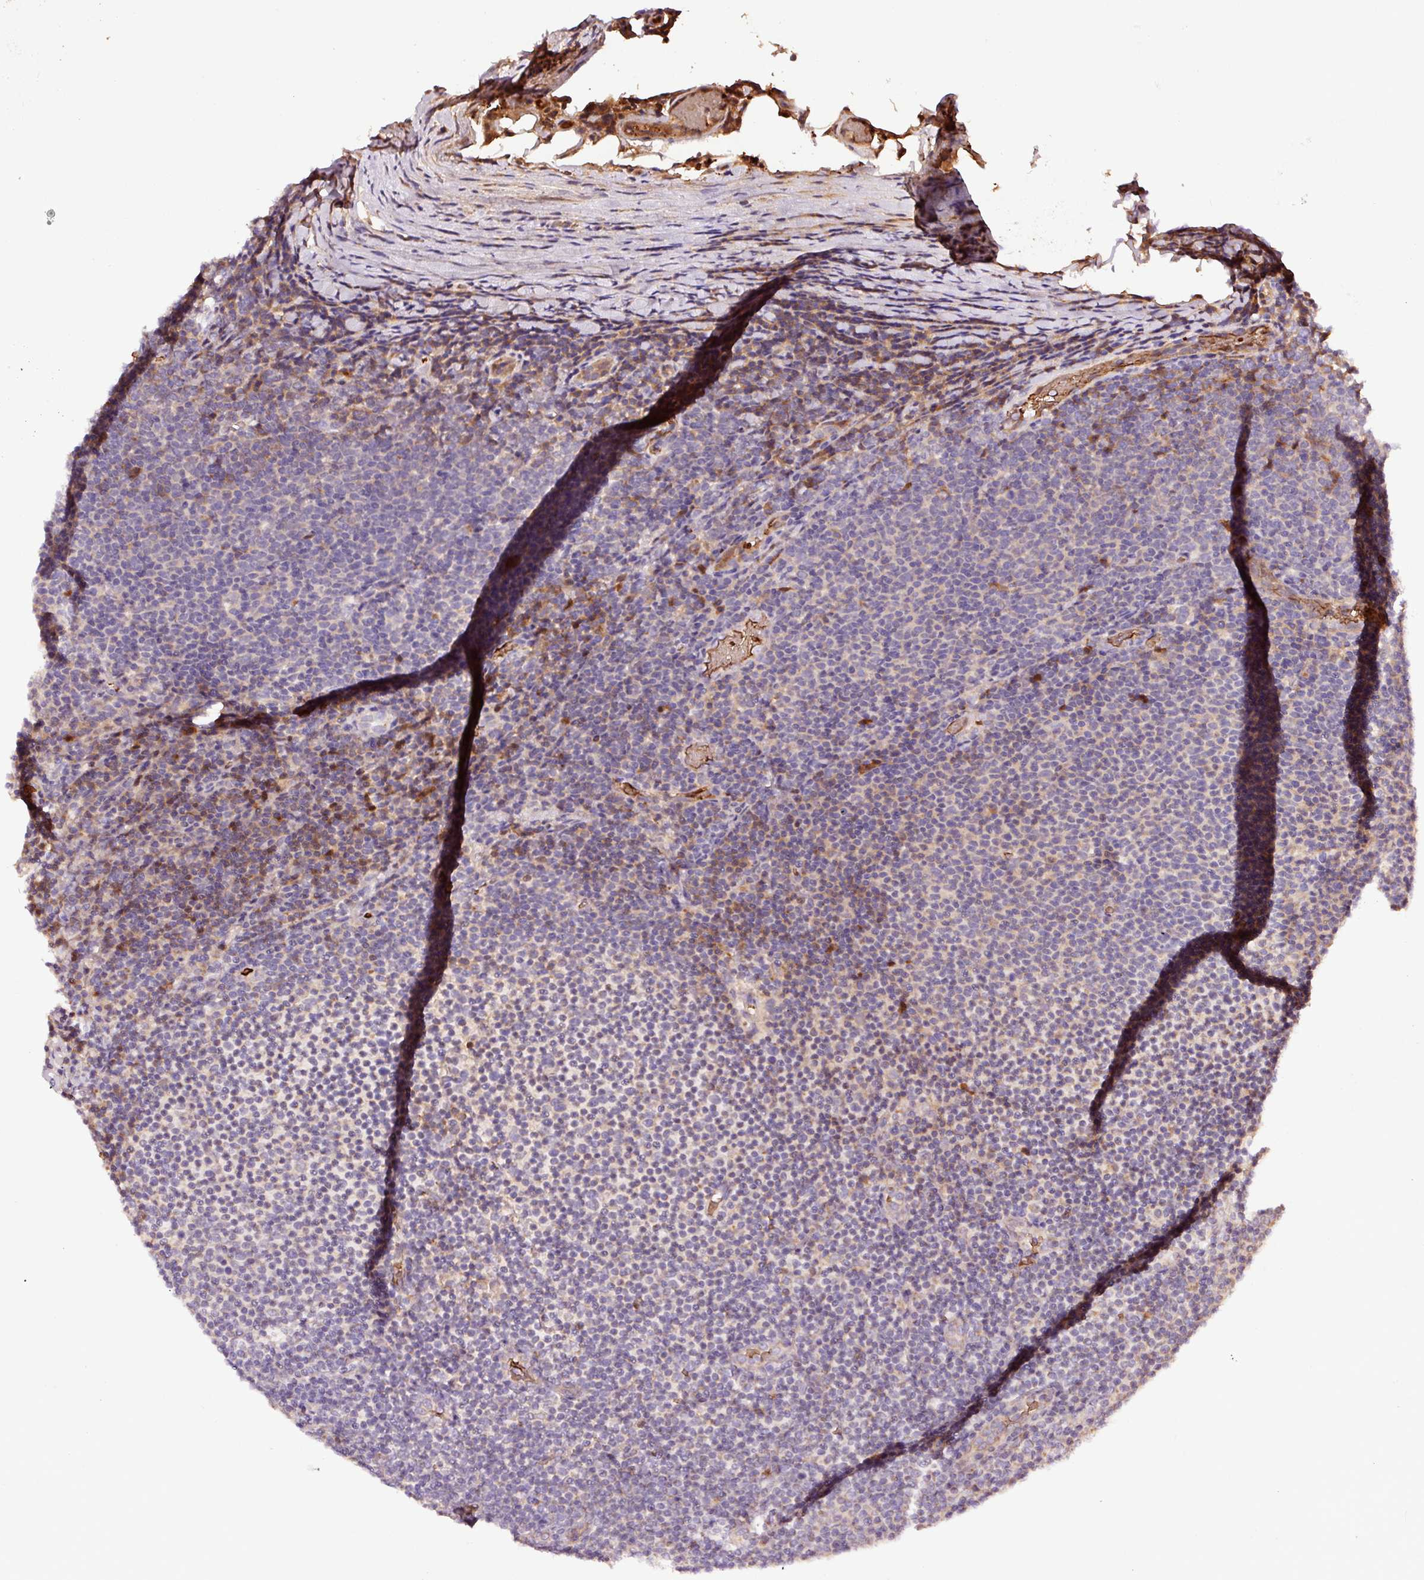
{"staining": {"intensity": "negative", "quantity": "none", "location": "none"}, "tissue": "lymphoma", "cell_type": "Tumor cells", "image_type": "cancer", "snomed": [{"axis": "morphology", "description": "Malignant lymphoma, non-Hodgkin's type, Low grade"}, {"axis": "topography", "description": "Lymph node"}], "caption": "Human malignant lymphoma, non-Hodgkin's type (low-grade) stained for a protein using immunohistochemistry (IHC) shows no staining in tumor cells.", "gene": "PGLYRP2", "patient": {"sex": "male", "age": 66}}